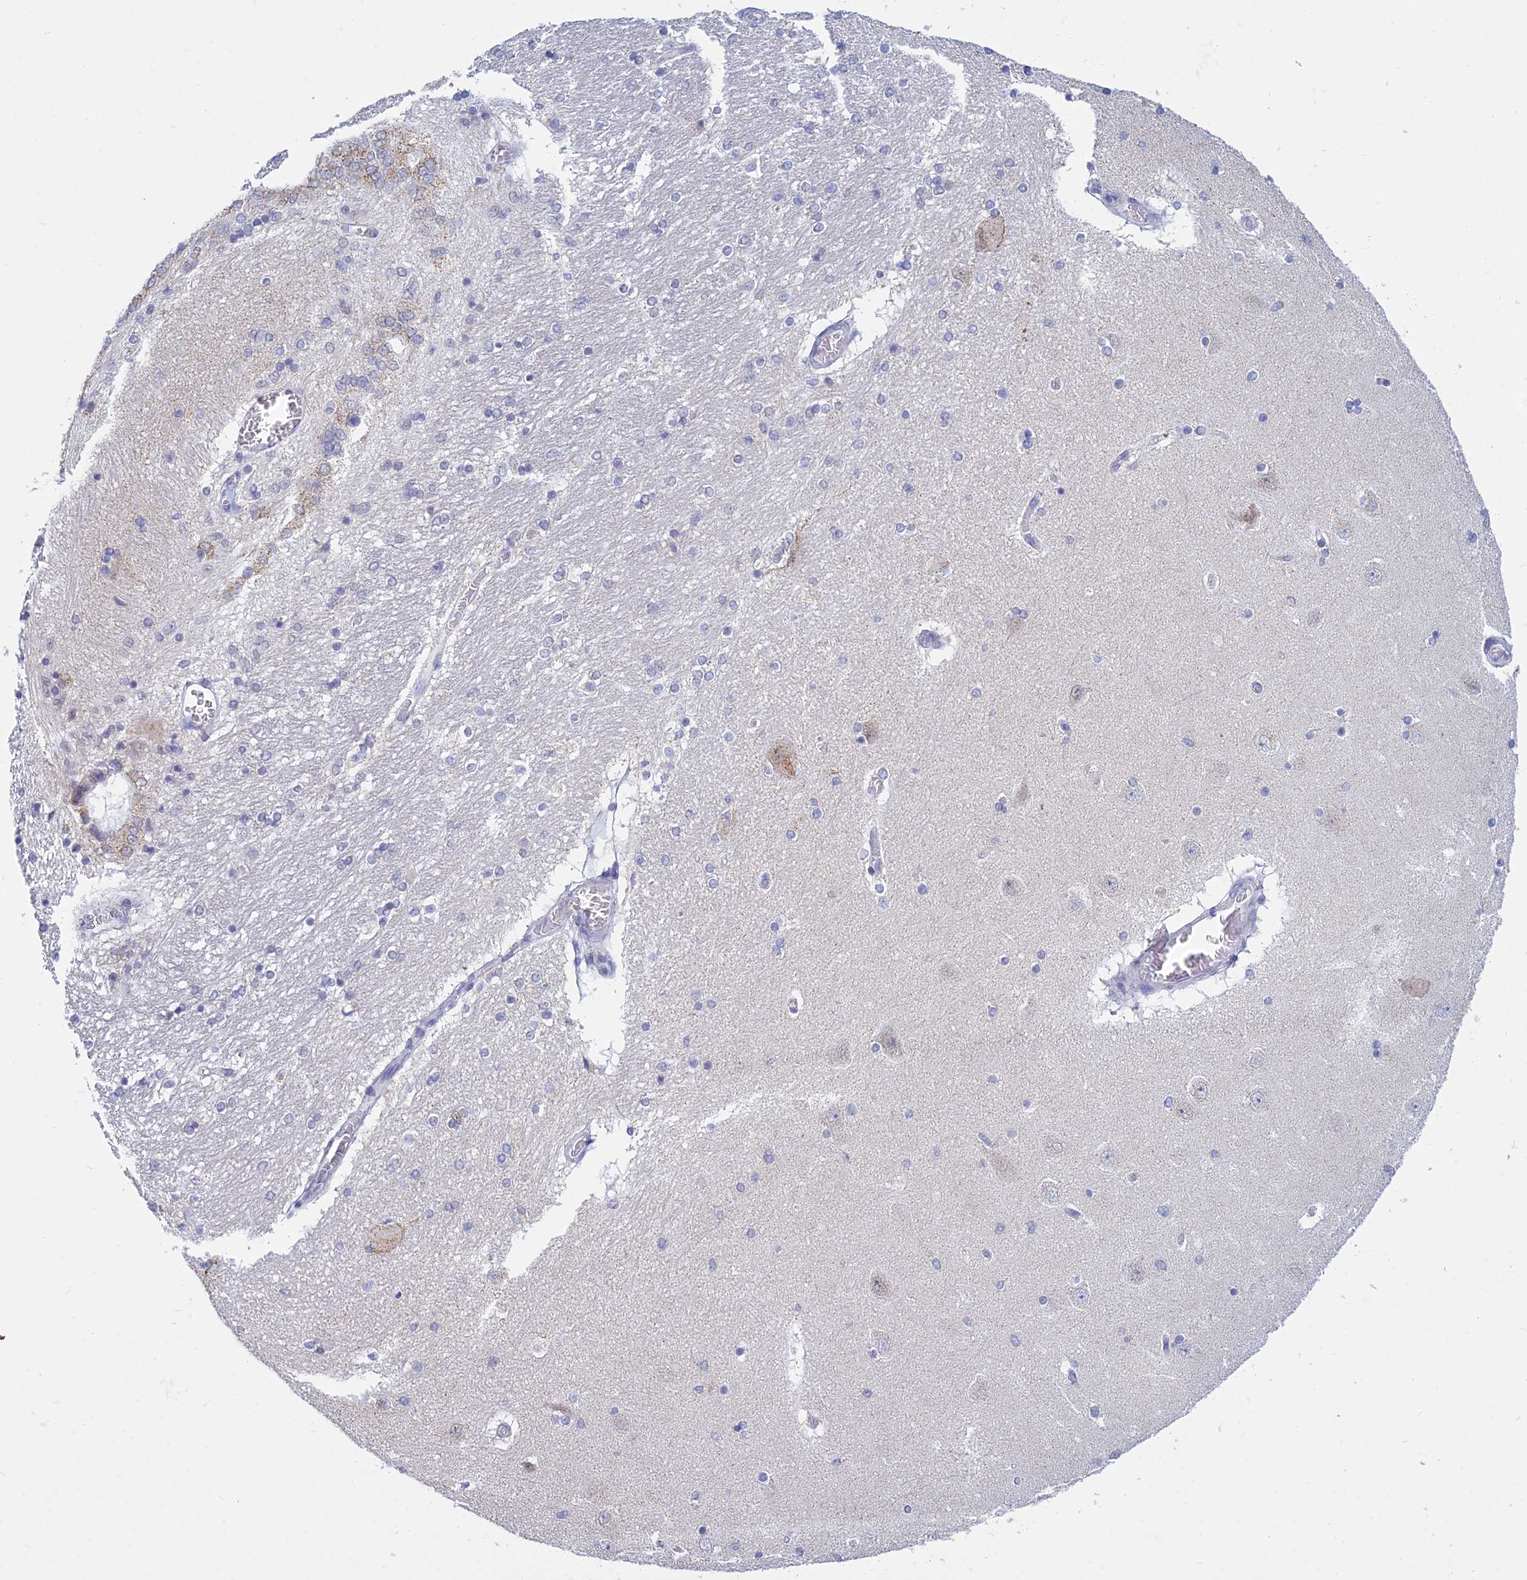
{"staining": {"intensity": "negative", "quantity": "none", "location": "none"}, "tissue": "hippocampus", "cell_type": "Glial cells", "image_type": "normal", "snomed": [{"axis": "morphology", "description": "Normal tissue, NOS"}, {"axis": "topography", "description": "Hippocampus"}], "caption": "Human hippocampus stained for a protein using IHC reveals no staining in glial cells.", "gene": "KLF14", "patient": {"sex": "female", "age": 54}}